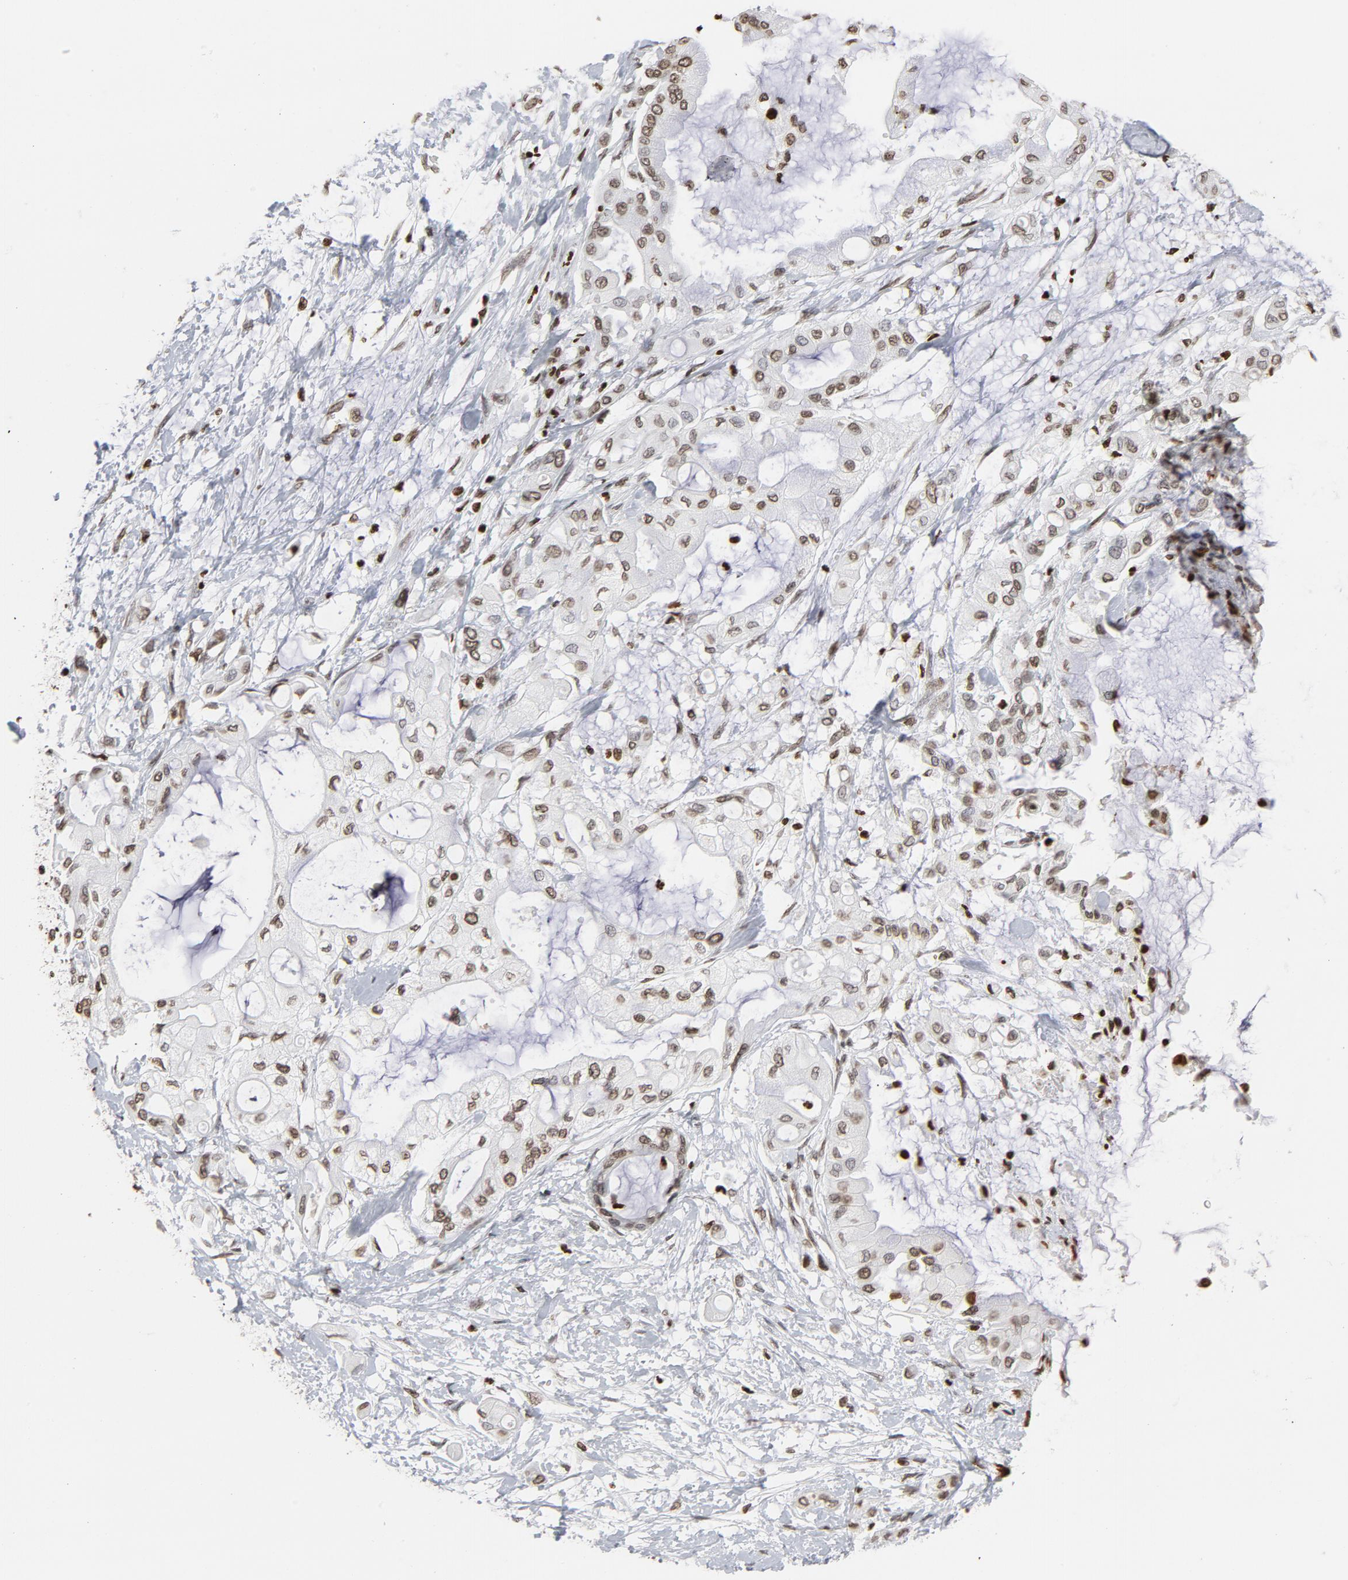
{"staining": {"intensity": "weak", "quantity": ">75%", "location": "nuclear"}, "tissue": "pancreatic cancer", "cell_type": "Tumor cells", "image_type": "cancer", "snomed": [{"axis": "morphology", "description": "Adenocarcinoma, NOS"}, {"axis": "morphology", "description": "Adenocarcinoma, metastatic, NOS"}, {"axis": "topography", "description": "Lymph node"}, {"axis": "topography", "description": "Pancreas"}, {"axis": "topography", "description": "Duodenum"}], "caption": "This photomicrograph displays immunohistochemistry (IHC) staining of human pancreatic cancer, with low weak nuclear staining in about >75% of tumor cells.", "gene": "H2AC12", "patient": {"sex": "female", "age": 64}}